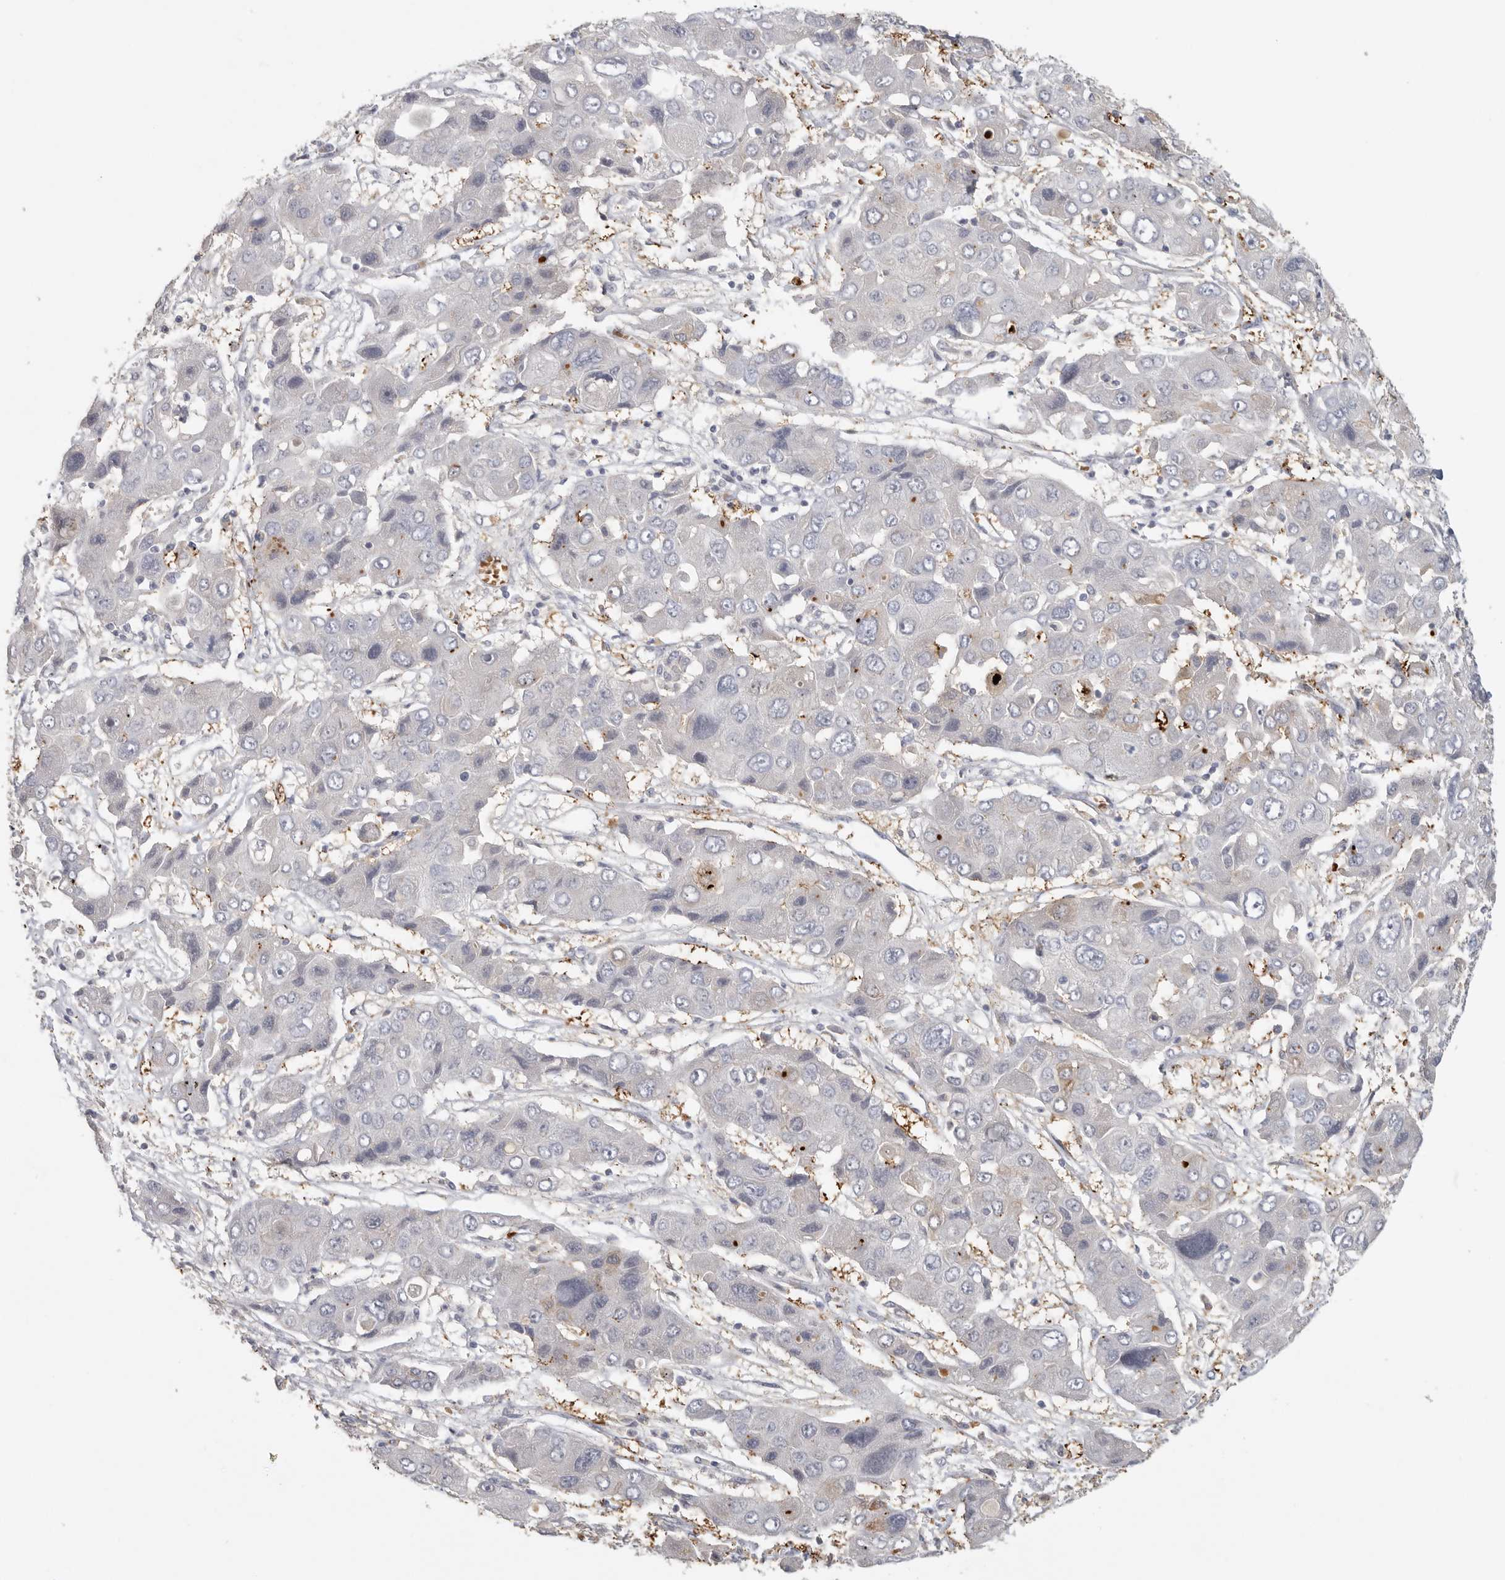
{"staining": {"intensity": "negative", "quantity": "none", "location": "none"}, "tissue": "liver cancer", "cell_type": "Tumor cells", "image_type": "cancer", "snomed": [{"axis": "morphology", "description": "Cholangiocarcinoma"}, {"axis": "topography", "description": "Liver"}], "caption": "Immunohistochemistry micrograph of cholangiocarcinoma (liver) stained for a protein (brown), which exhibits no positivity in tumor cells. (DAB IHC, high magnification).", "gene": "DNAJC11", "patient": {"sex": "male", "age": 67}}